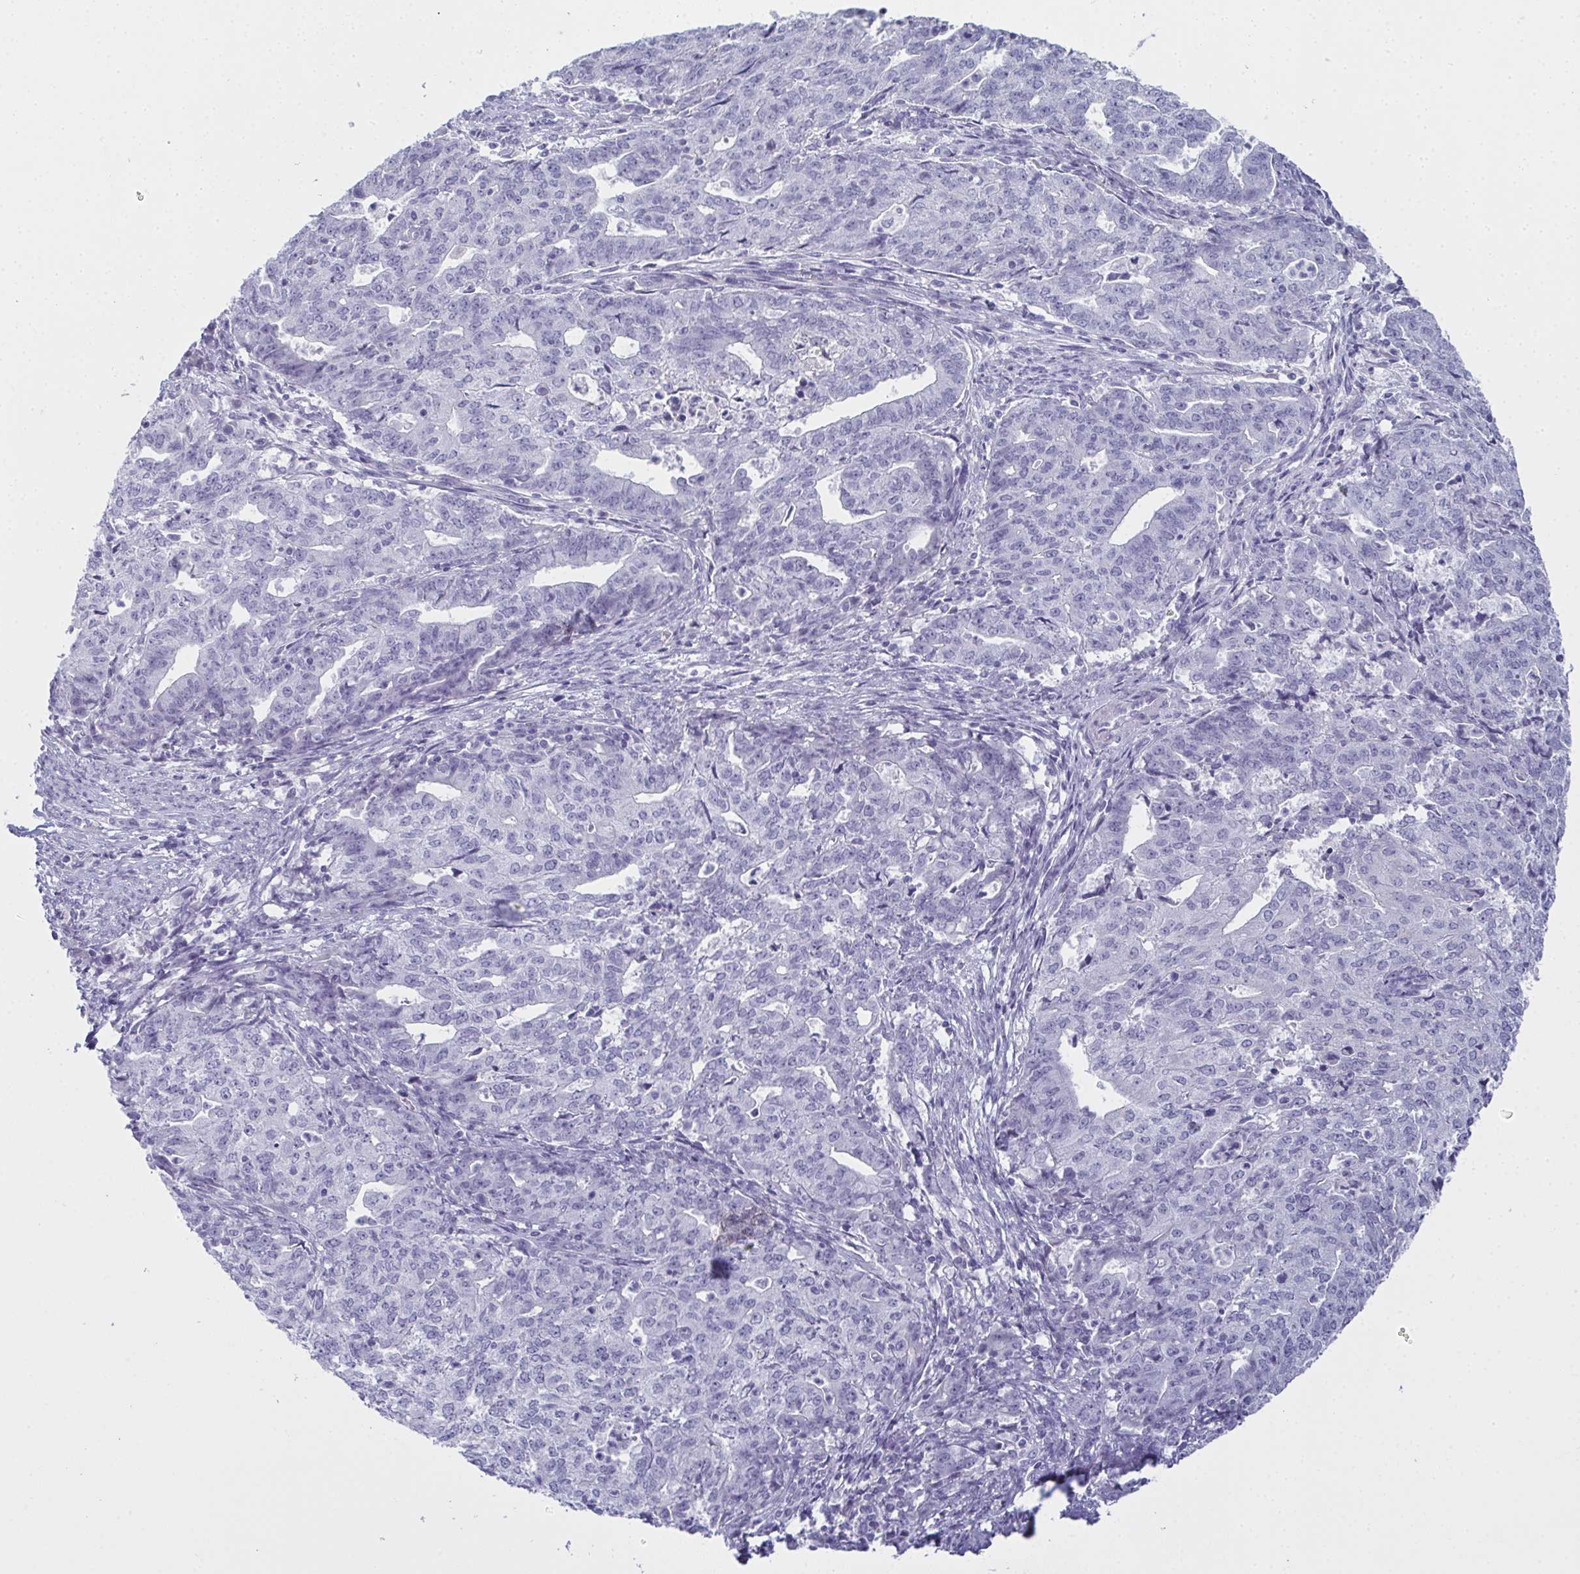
{"staining": {"intensity": "negative", "quantity": "none", "location": "none"}, "tissue": "endometrial cancer", "cell_type": "Tumor cells", "image_type": "cancer", "snomed": [{"axis": "morphology", "description": "Adenocarcinoma, NOS"}, {"axis": "topography", "description": "Endometrium"}], "caption": "The image demonstrates no significant positivity in tumor cells of adenocarcinoma (endometrial). The staining was performed using DAB (3,3'-diaminobenzidine) to visualize the protein expression in brown, while the nuclei were stained in blue with hematoxylin (Magnification: 20x).", "gene": "SLC36A2", "patient": {"sex": "female", "age": 82}}